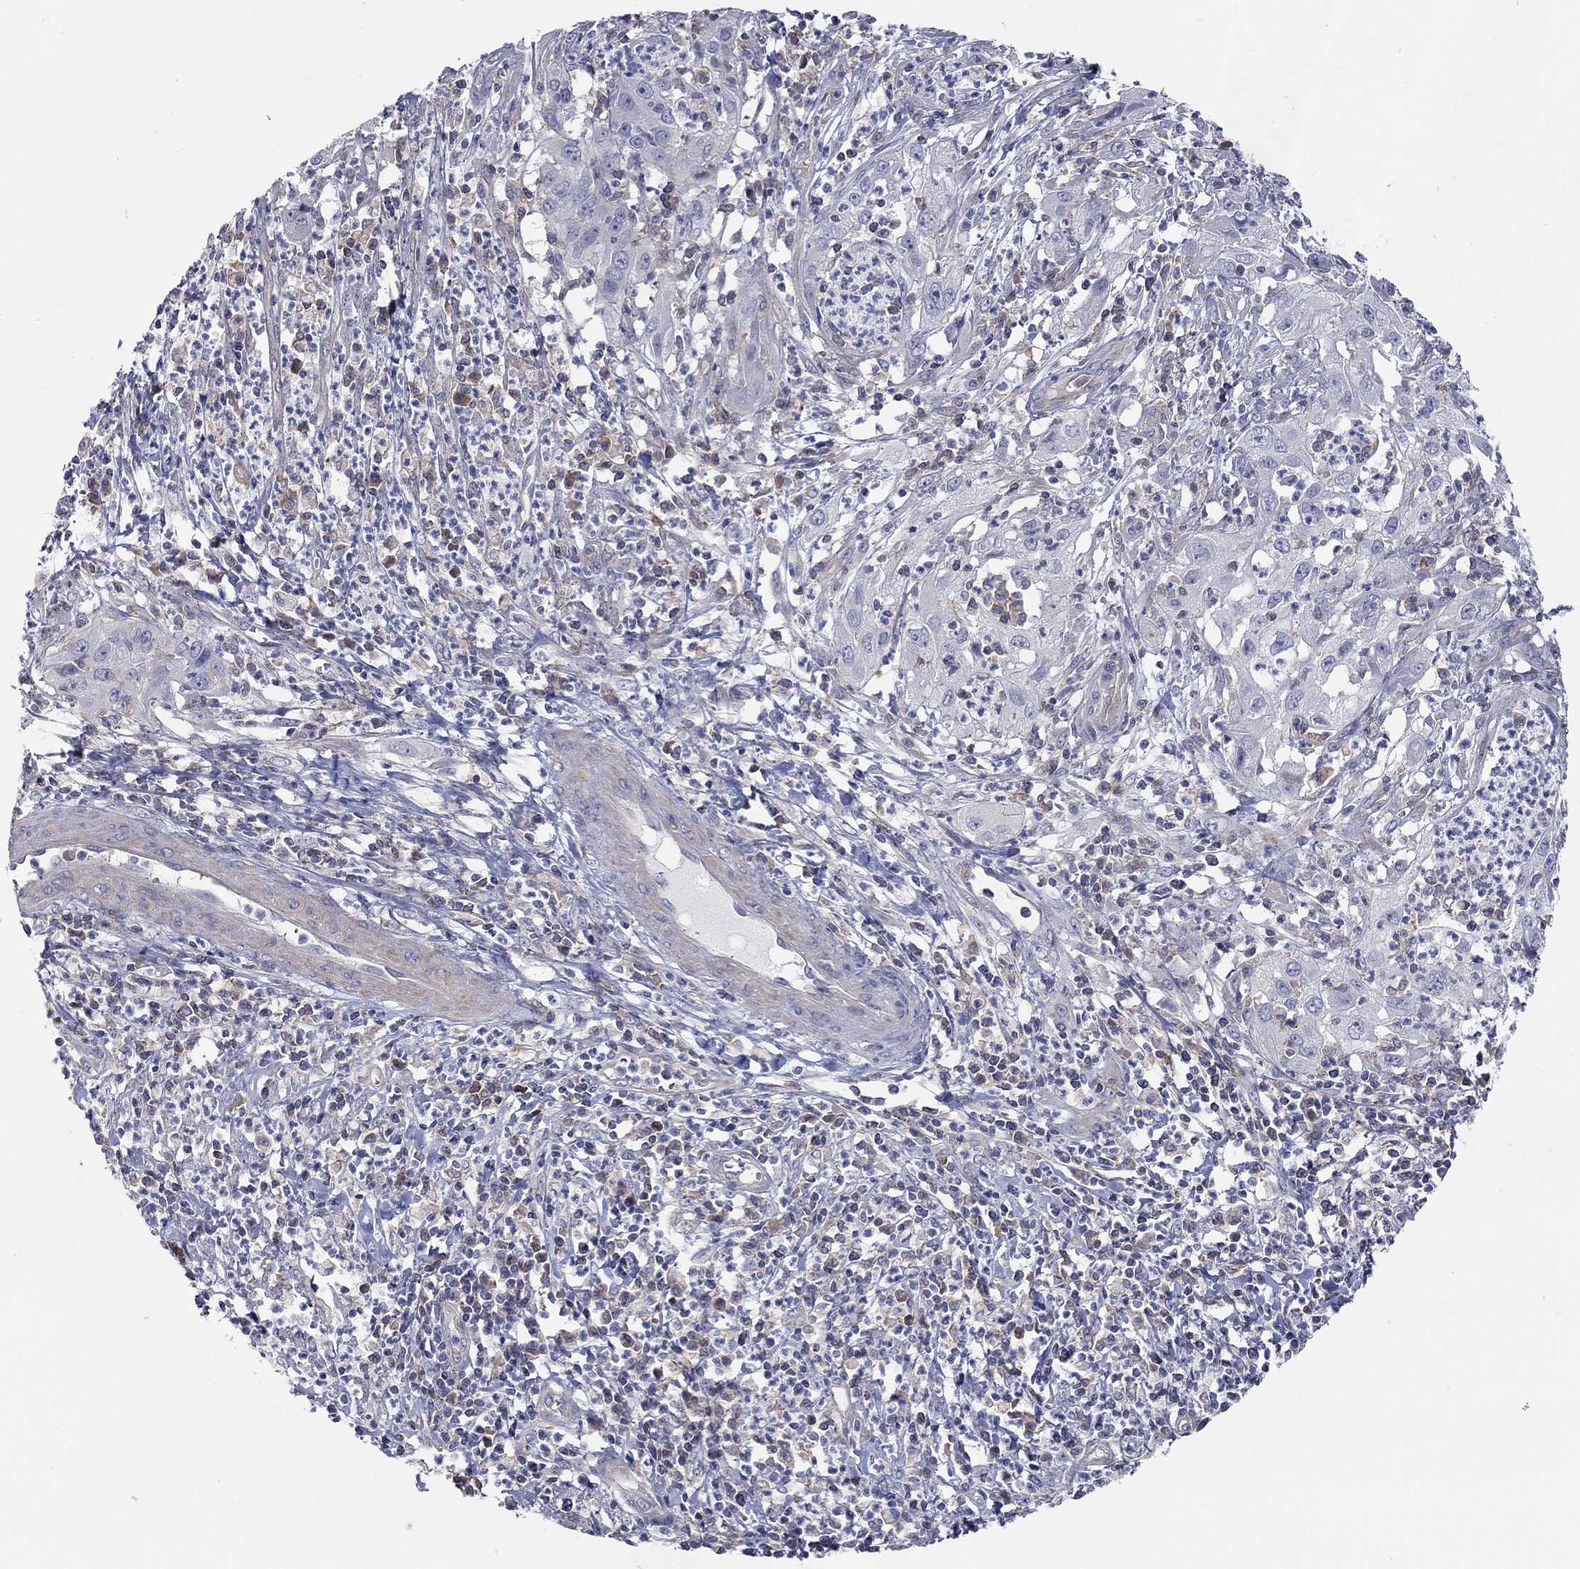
{"staining": {"intensity": "negative", "quantity": "none", "location": "none"}, "tissue": "cervical cancer", "cell_type": "Tumor cells", "image_type": "cancer", "snomed": [{"axis": "morphology", "description": "Squamous cell carcinoma, NOS"}, {"axis": "topography", "description": "Cervix"}], "caption": "A histopathology image of cervical cancer stained for a protein exhibits no brown staining in tumor cells.", "gene": "PCDHGA10", "patient": {"sex": "female", "age": 32}}